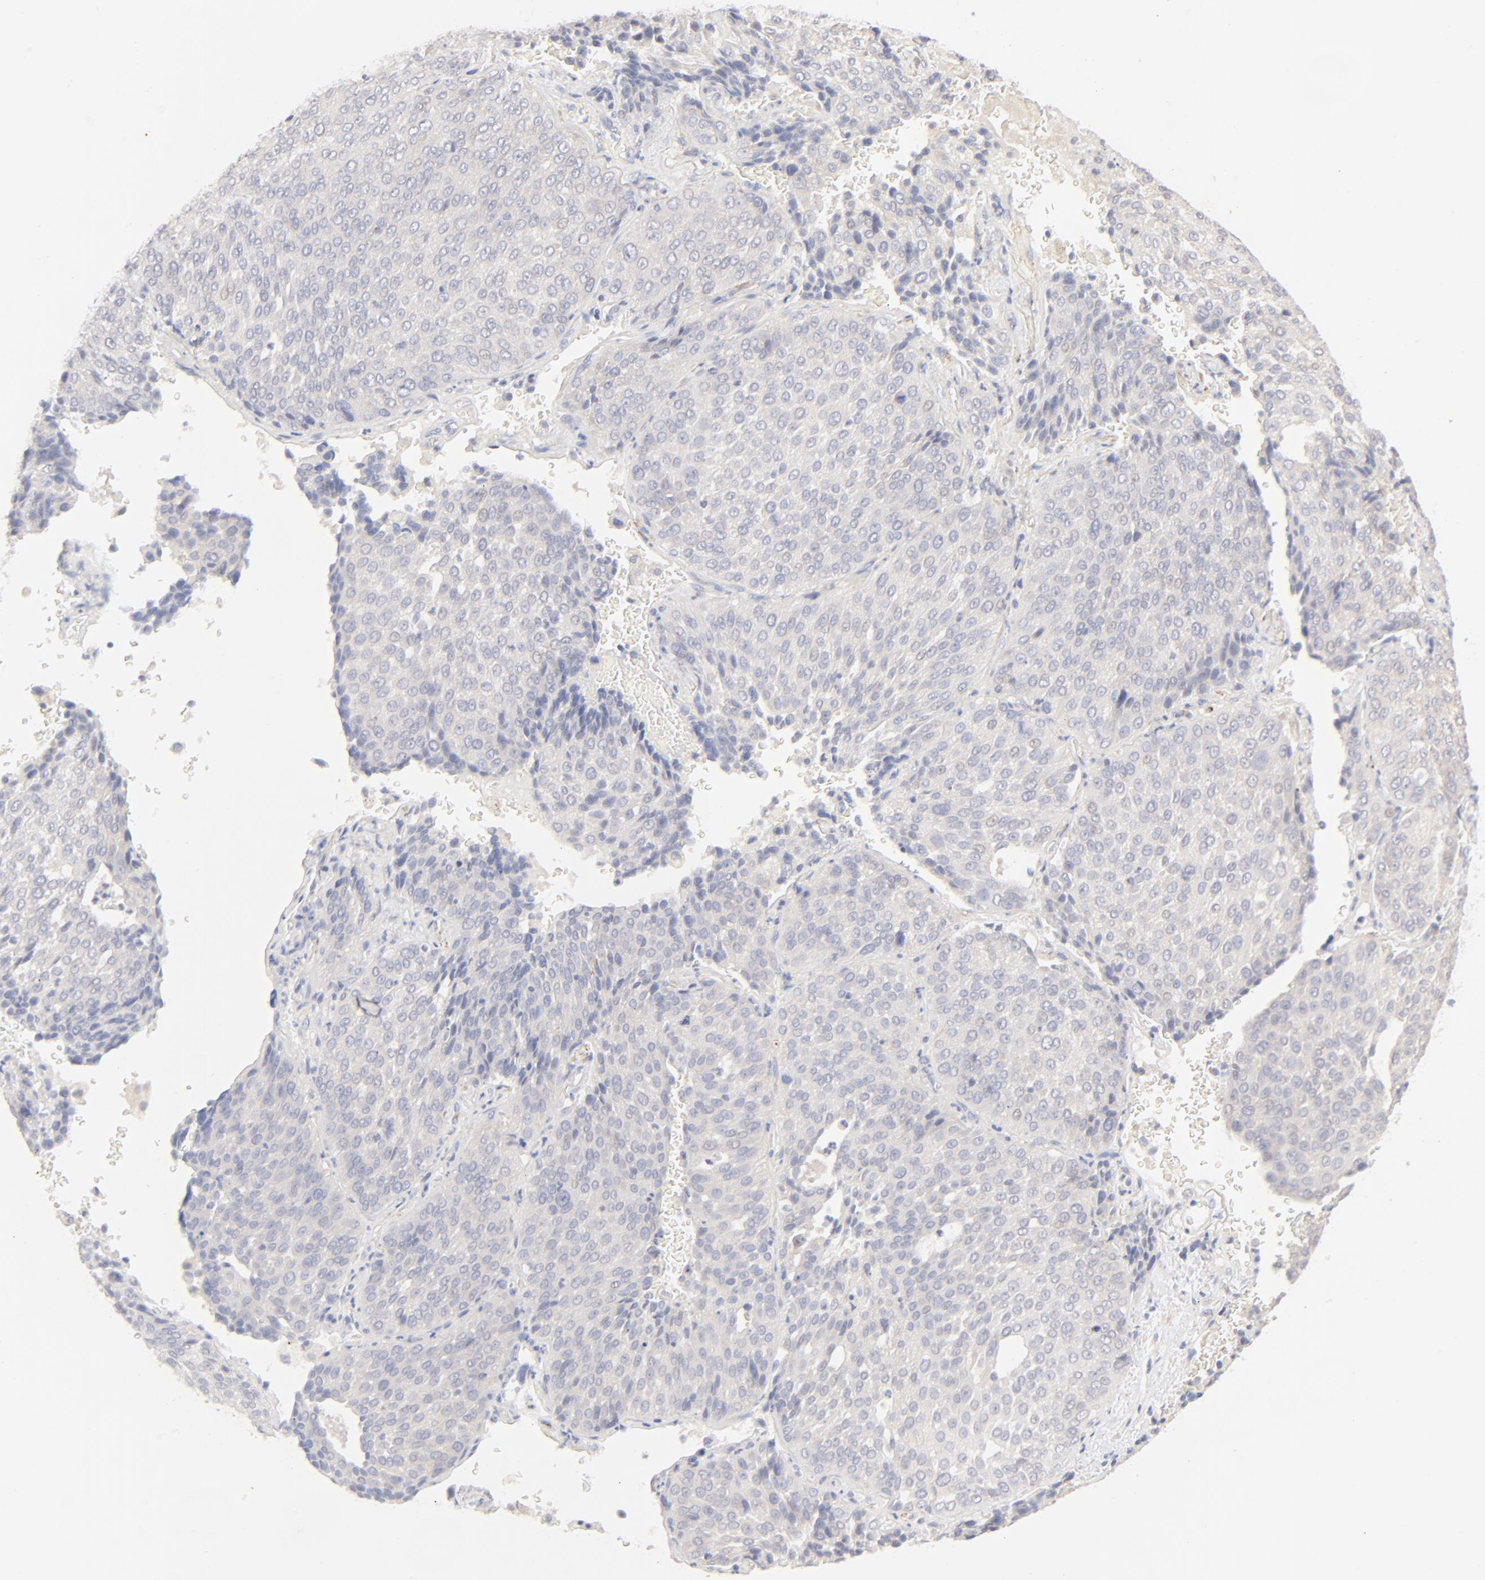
{"staining": {"intensity": "negative", "quantity": "none", "location": "none"}, "tissue": "lung cancer", "cell_type": "Tumor cells", "image_type": "cancer", "snomed": [{"axis": "morphology", "description": "Squamous cell carcinoma, NOS"}, {"axis": "topography", "description": "Lung"}], "caption": "Immunohistochemical staining of squamous cell carcinoma (lung) exhibits no significant positivity in tumor cells. (DAB IHC, high magnification).", "gene": "NKX2-2", "patient": {"sex": "male", "age": 54}}